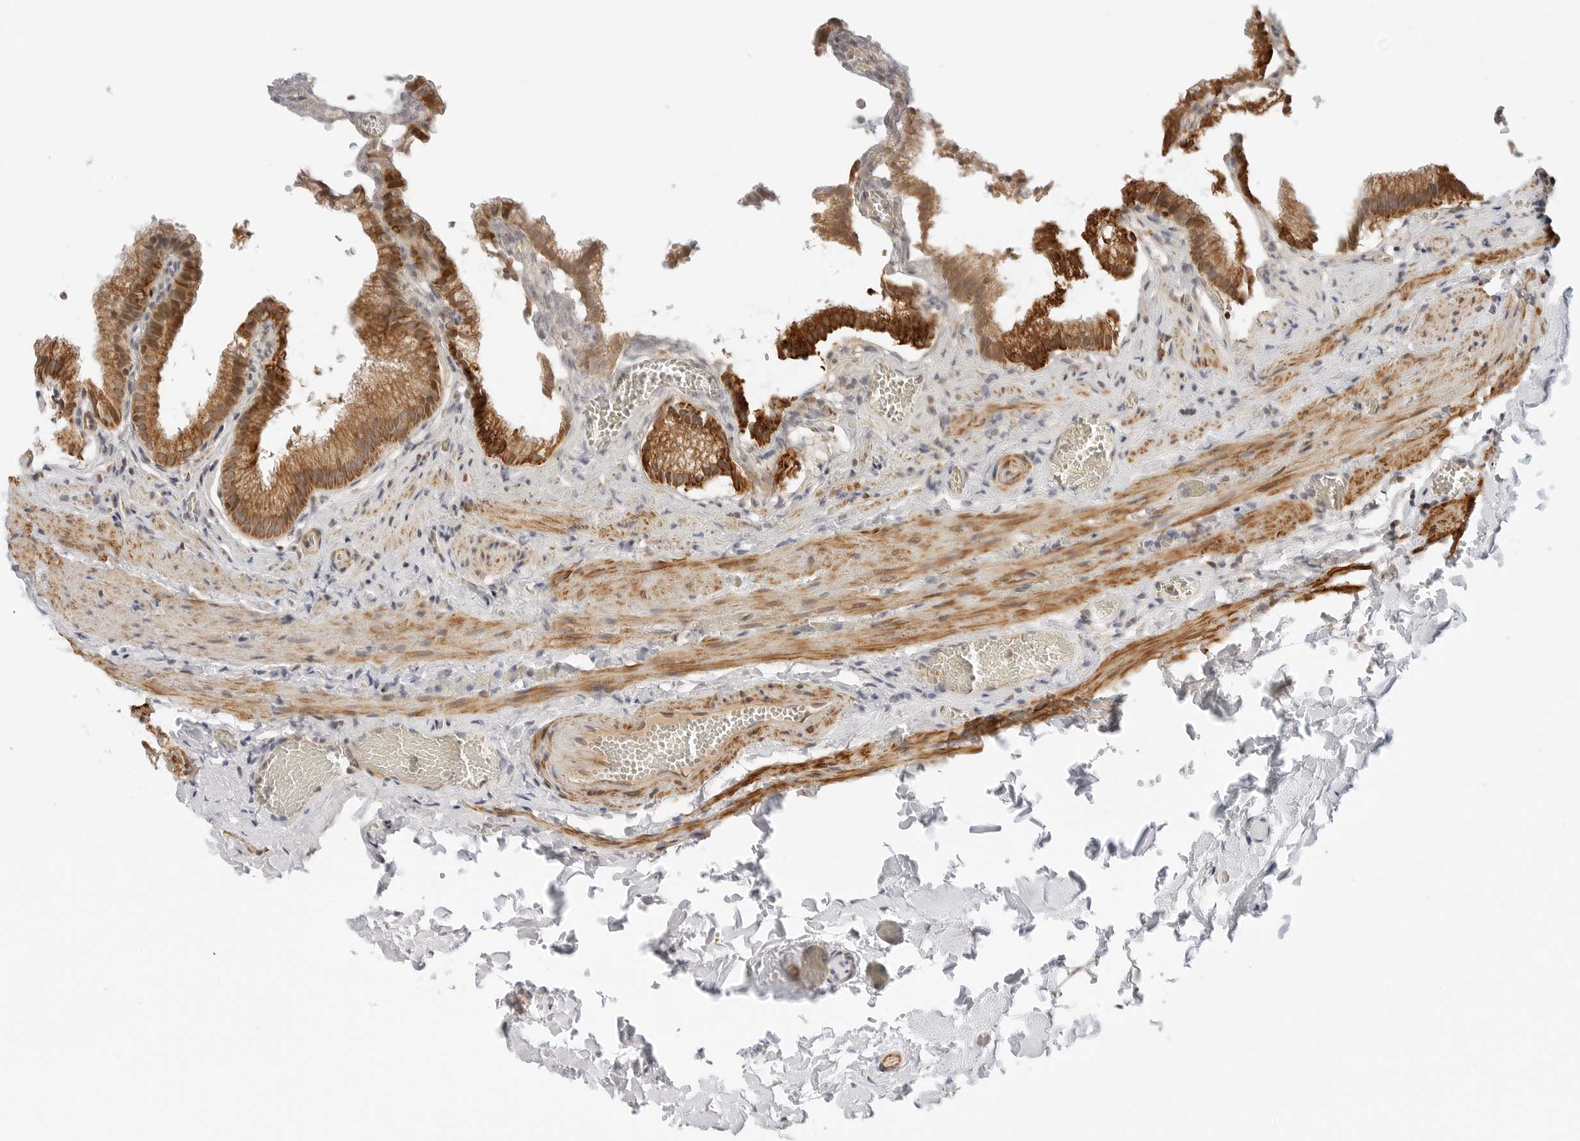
{"staining": {"intensity": "strong", "quantity": ">75%", "location": "cytoplasmic/membranous"}, "tissue": "gallbladder", "cell_type": "Glandular cells", "image_type": "normal", "snomed": [{"axis": "morphology", "description": "Normal tissue, NOS"}, {"axis": "topography", "description": "Gallbladder"}], "caption": "Human gallbladder stained with a brown dye demonstrates strong cytoplasmic/membranous positive positivity in about >75% of glandular cells.", "gene": "DYRK4", "patient": {"sex": "male", "age": 38}}